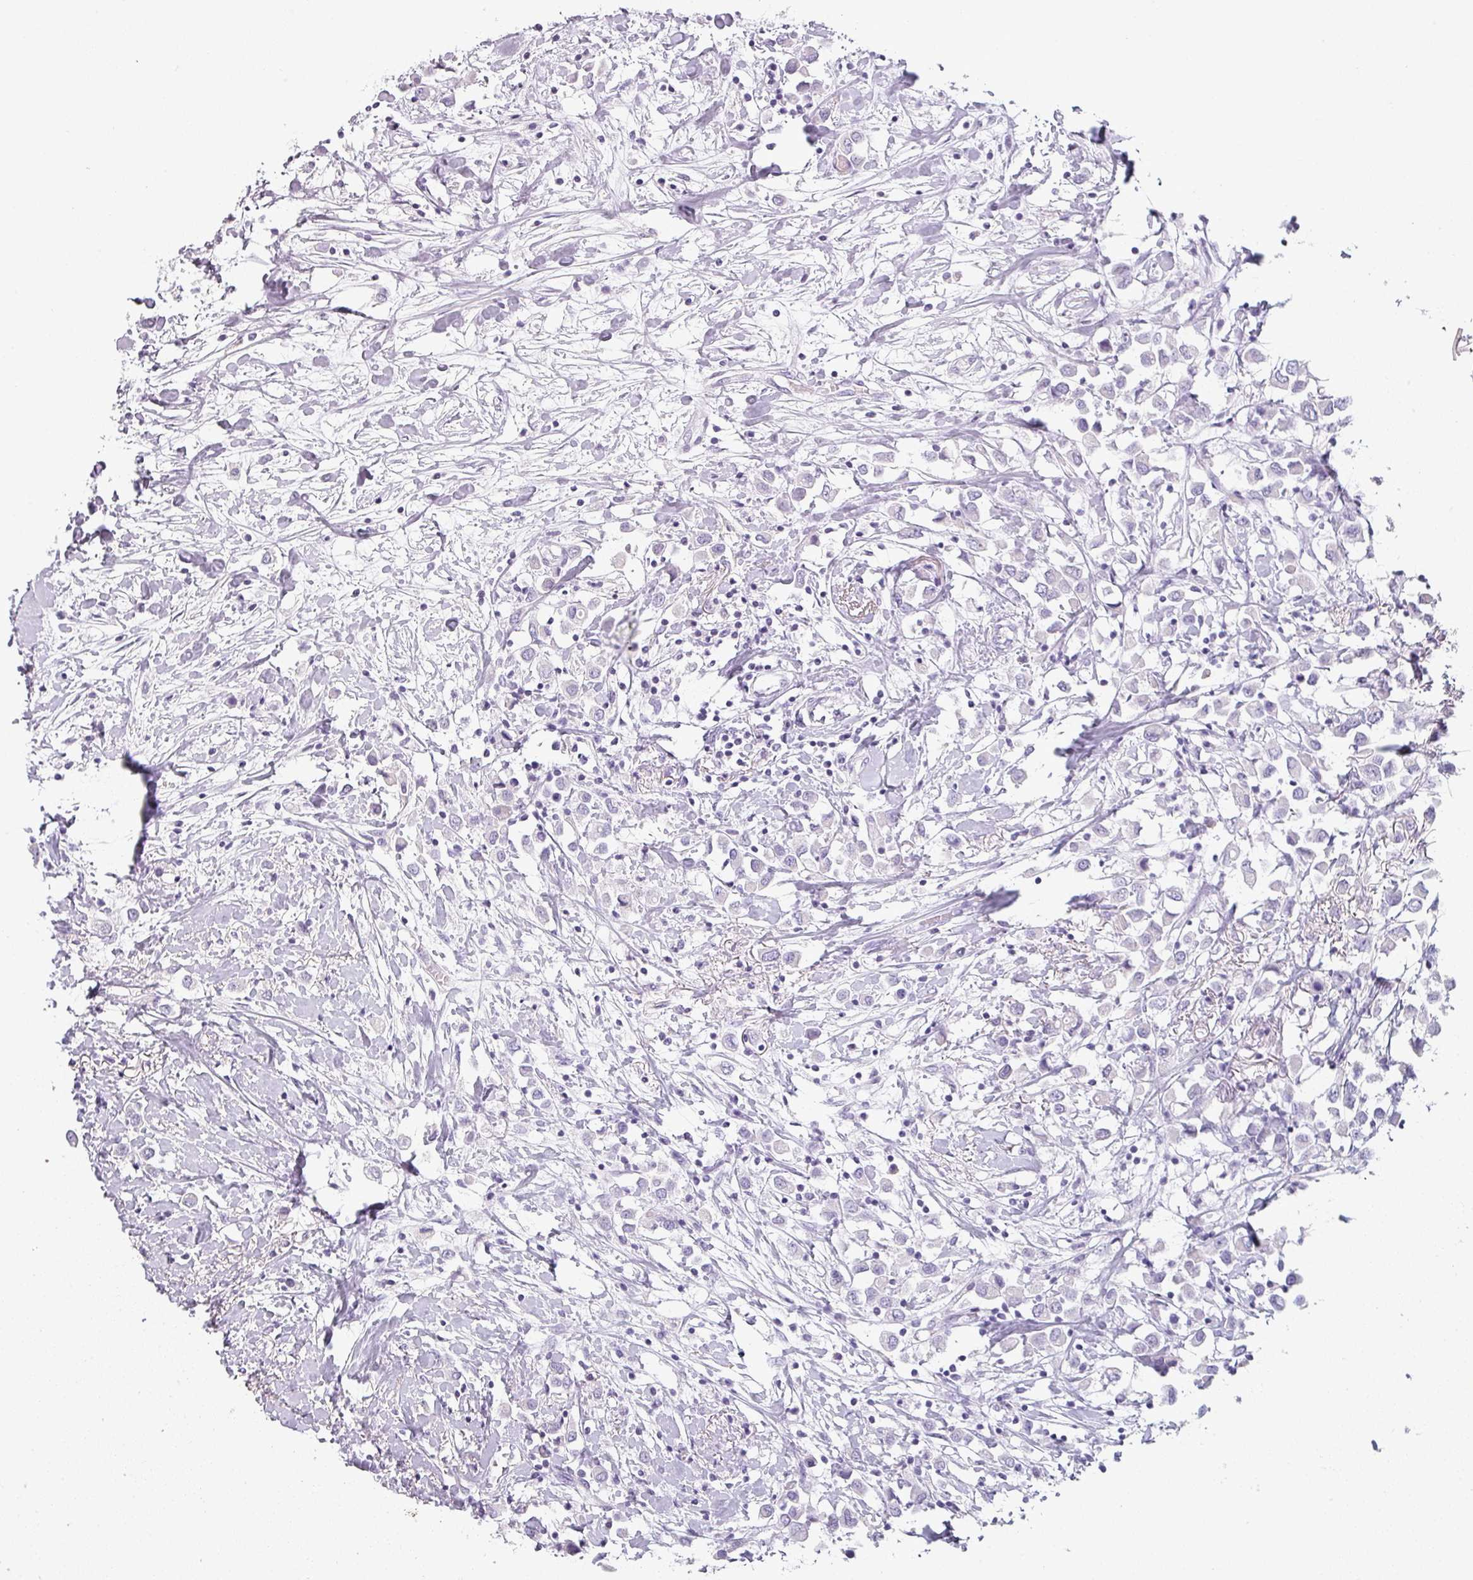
{"staining": {"intensity": "negative", "quantity": "none", "location": "none"}, "tissue": "breast cancer", "cell_type": "Tumor cells", "image_type": "cancer", "snomed": [{"axis": "morphology", "description": "Duct carcinoma"}, {"axis": "topography", "description": "Breast"}], "caption": "DAB immunohistochemical staining of human infiltrating ductal carcinoma (breast) displays no significant expression in tumor cells.", "gene": "SFTPA1", "patient": {"sex": "female", "age": 61}}